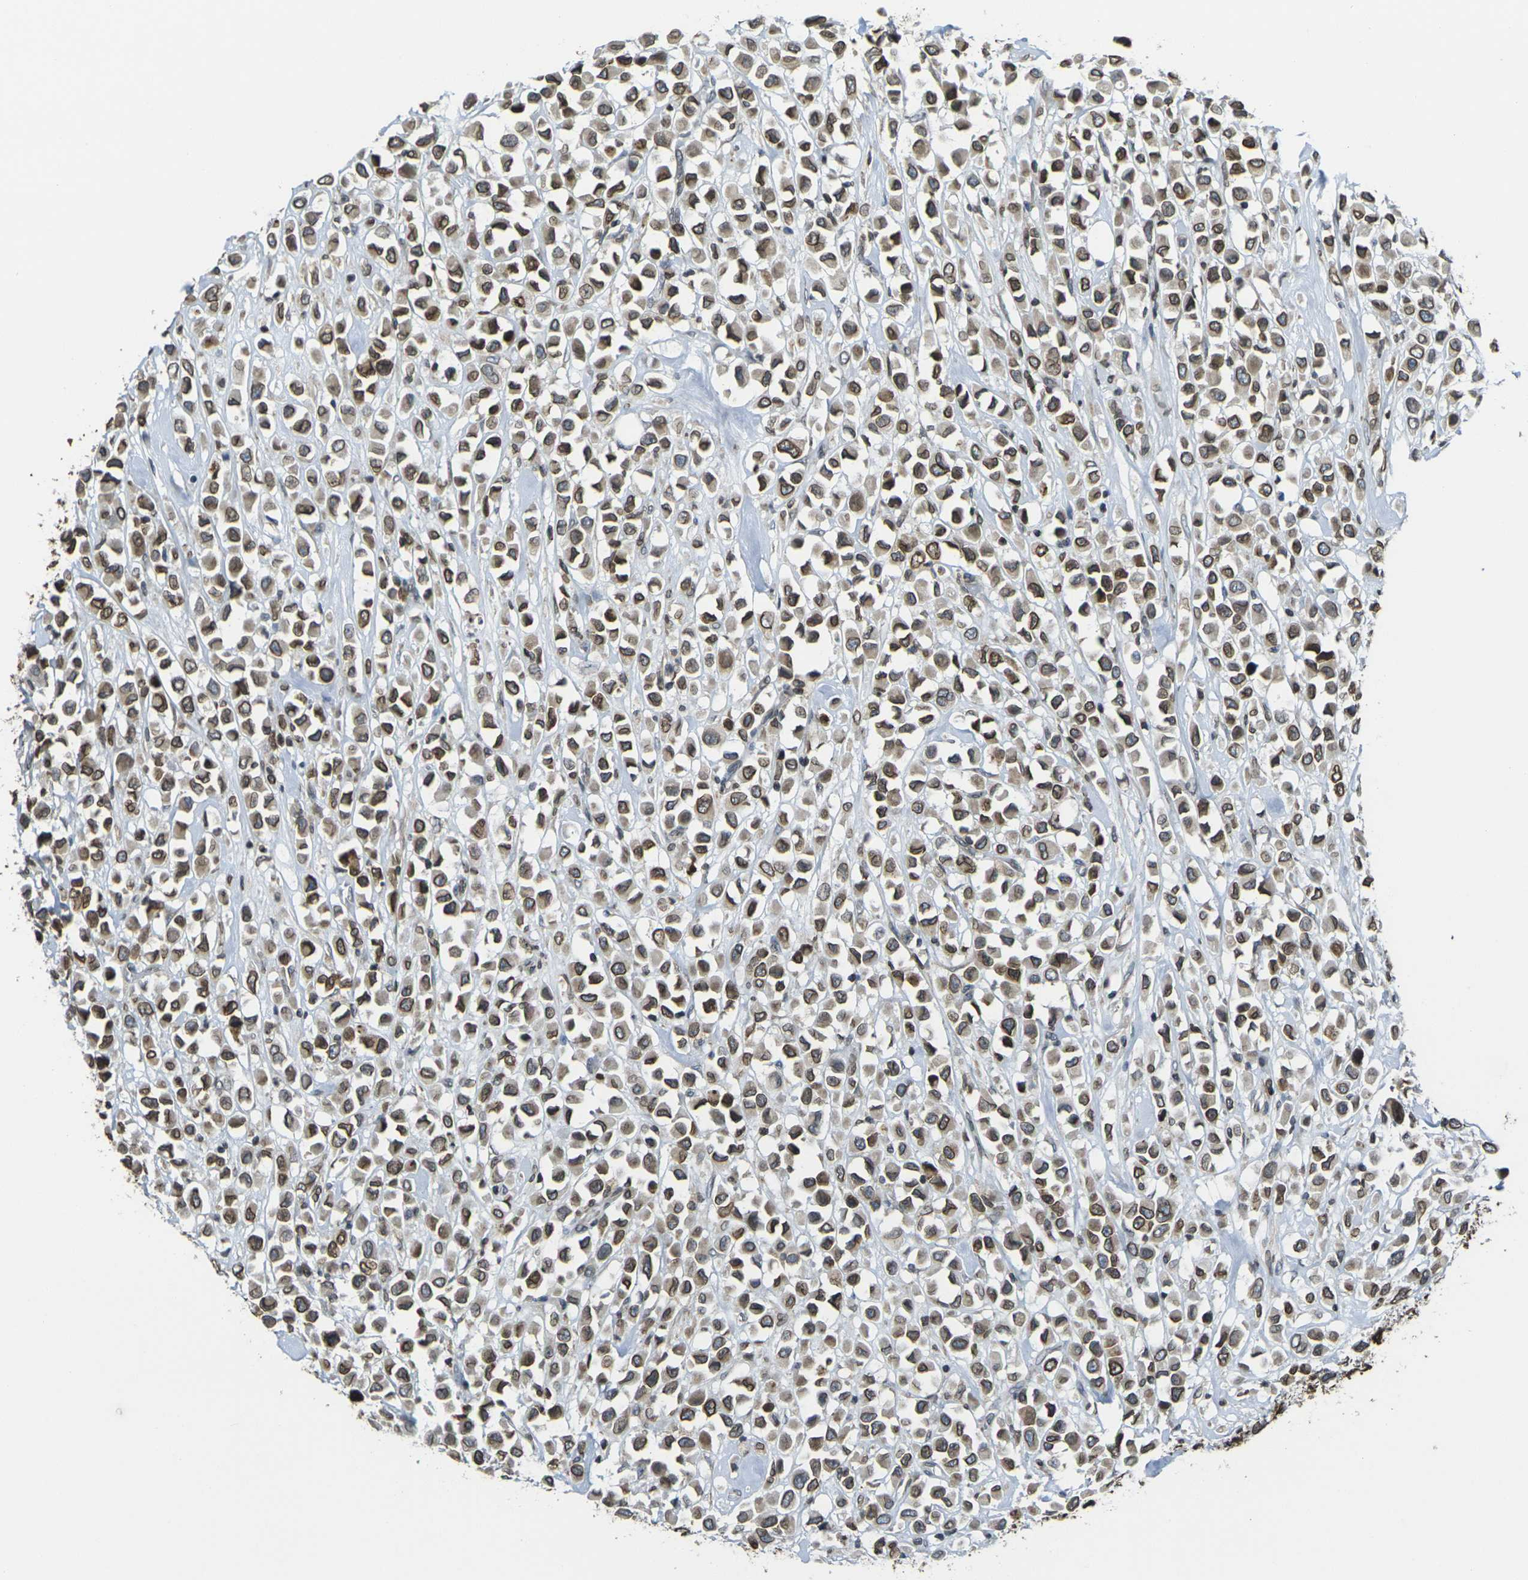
{"staining": {"intensity": "moderate", "quantity": ">75%", "location": "cytoplasmic/membranous,nuclear"}, "tissue": "breast cancer", "cell_type": "Tumor cells", "image_type": "cancer", "snomed": [{"axis": "morphology", "description": "Duct carcinoma"}, {"axis": "topography", "description": "Breast"}], "caption": "Immunohistochemical staining of human invasive ductal carcinoma (breast) exhibits medium levels of moderate cytoplasmic/membranous and nuclear expression in about >75% of tumor cells.", "gene": "BRDT", "patient": {"sex": "female", "age": 61}}